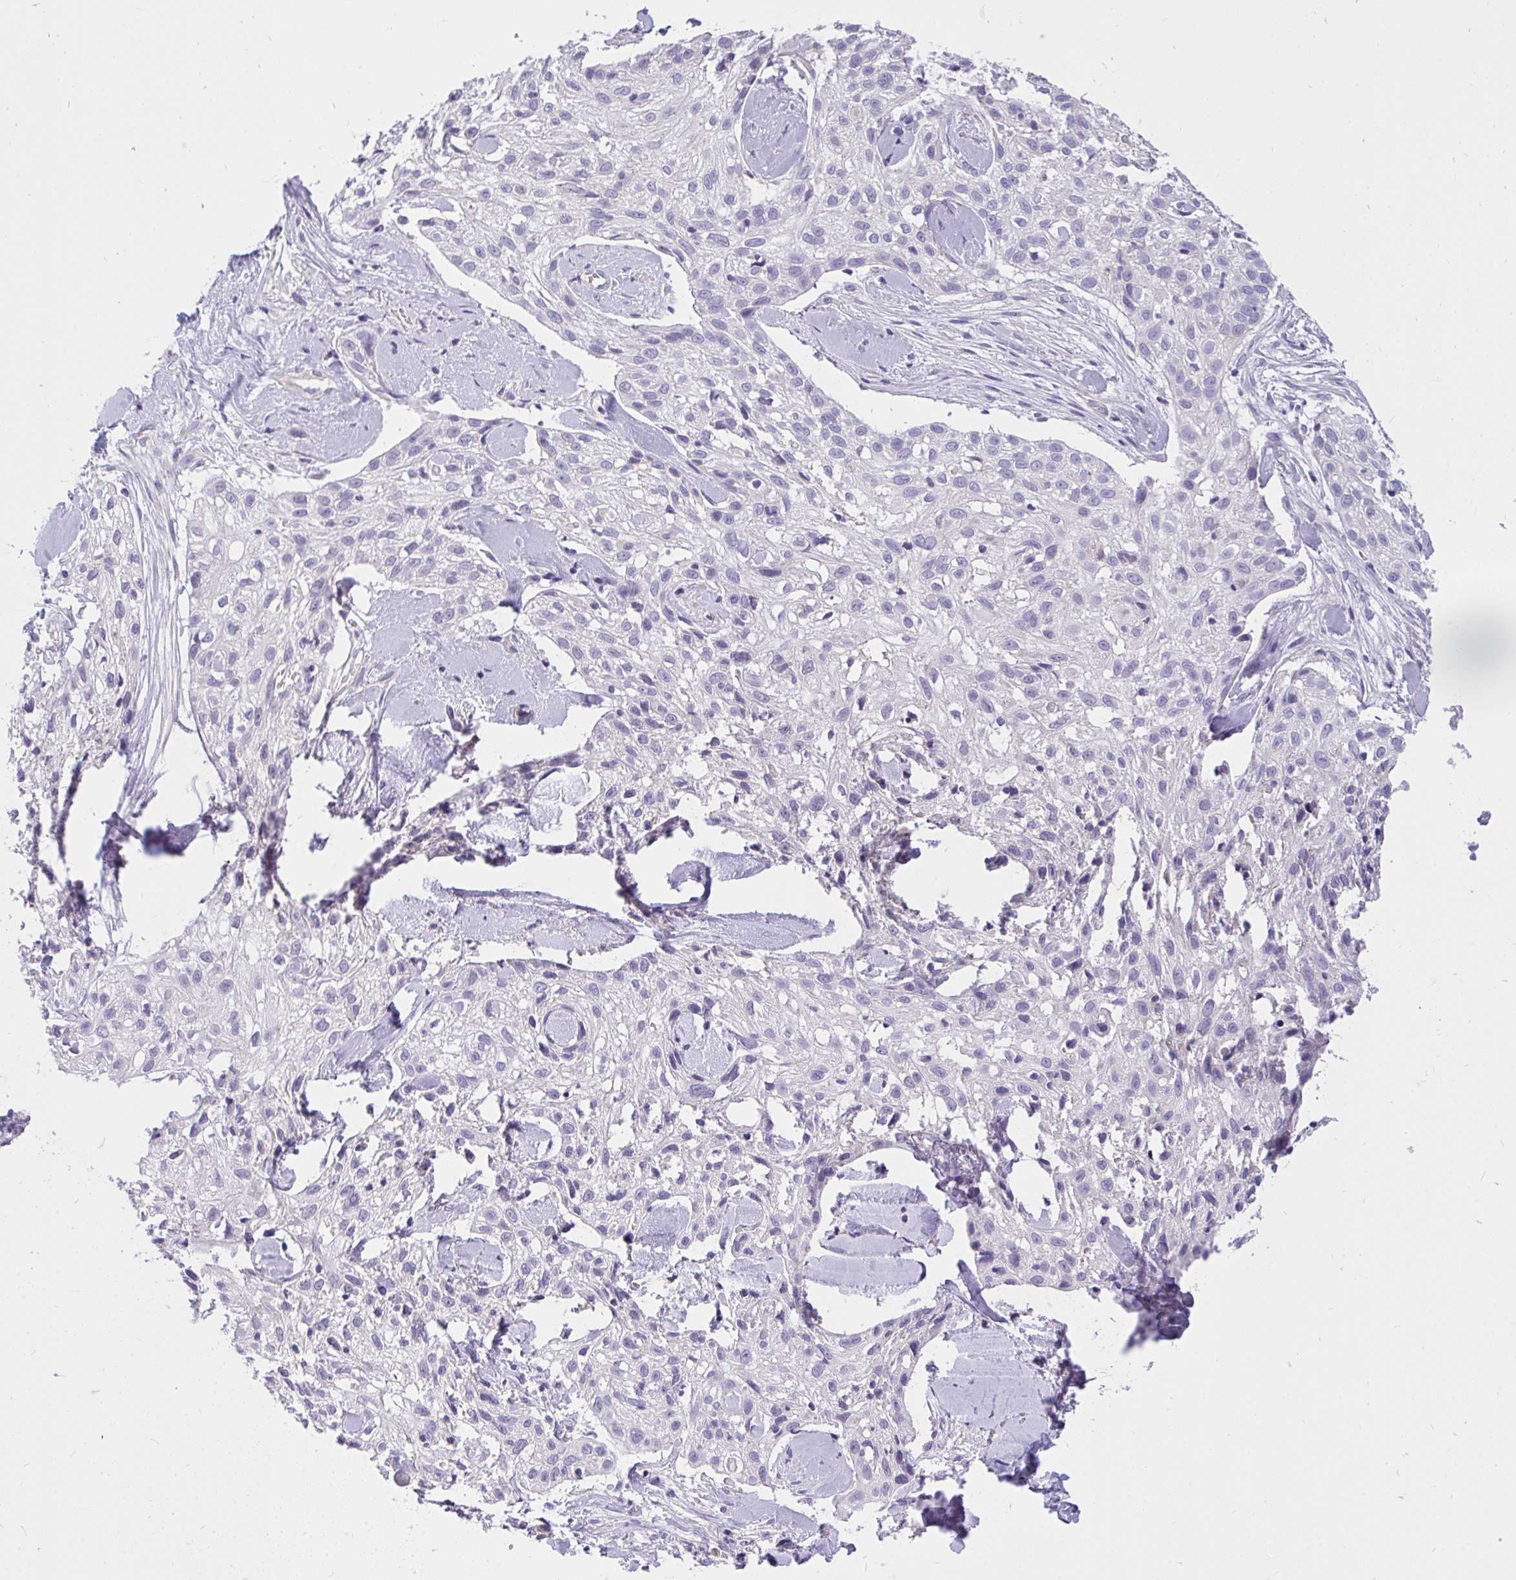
{"staining": {"intensity": "negative", "quantity": "none", "location": "none"}, "tissue": "skin cancer", "cell_type": "Tumor cells", "image_type": "cancer", "snomed": [{"axis": "morphology", "description": "Squamous cell carcinoma, NOS"}, {"axis": "topography", "description": "Skin"}], "caption": "This is an immunohistochemistry (IHC) photomicrograph of human skin squamous cell carcinoma. There is no expression in tumor cells.", "gene": "C19orf54", "patient": {"sex": "male", "age": 82}}